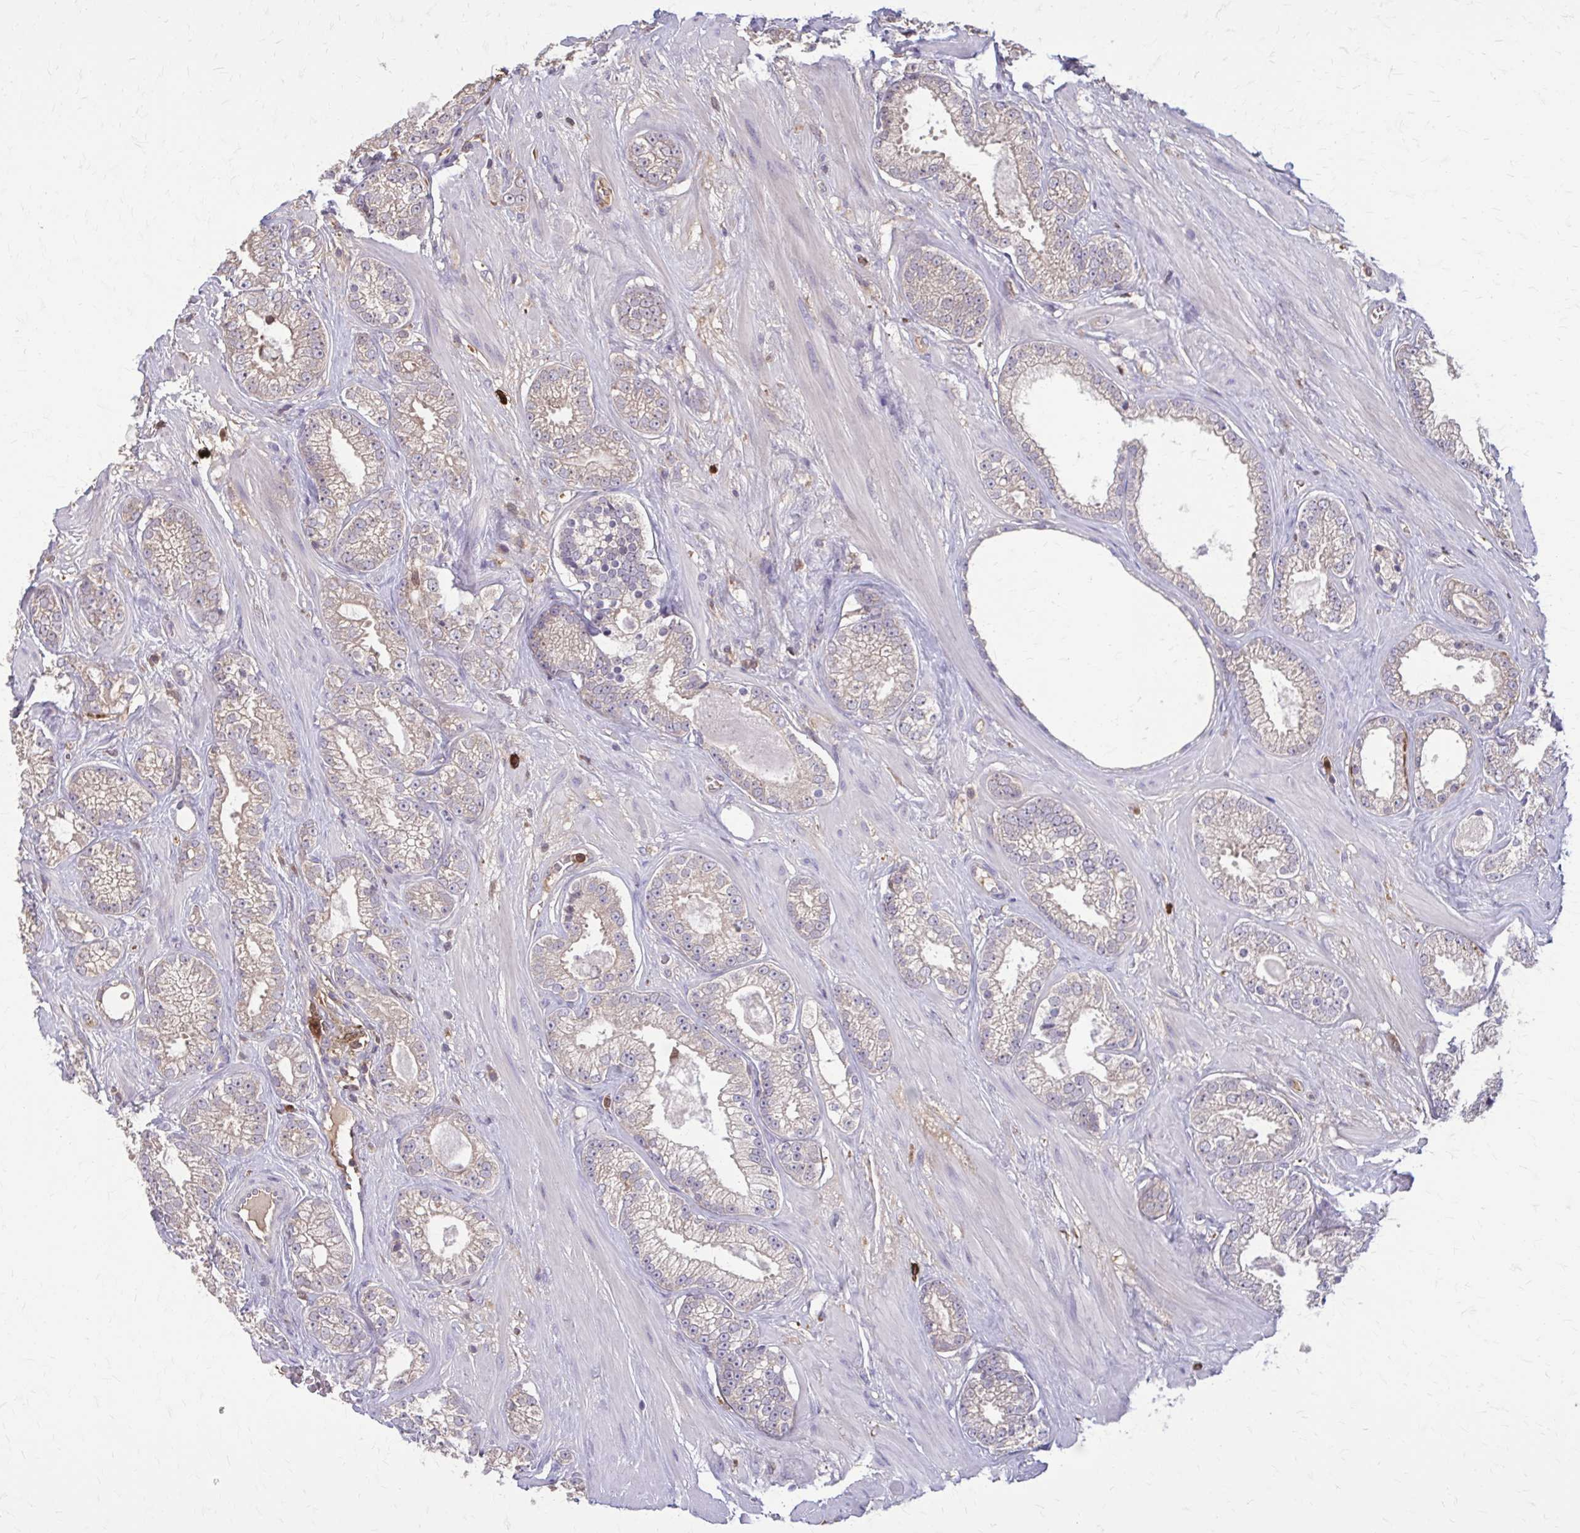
{"staining": {"intensity": "weak", "quantity": "<25%", "location": "cytoplasmic/membranous"}, "tissue": "prostate cancer", "cell_type": "Tumor cells", "image_type": "cancer", "snomed": [{"axis": "morphology", "description": "Adenocarcinoma, High grade"}, {"axis": "topography", "description": "Prostate"}], "caption": "Prostate high-grade adenocarcinoma was stained to show a protein in brown. There is no significant positivity in tumor cells.", "gene": "NRBF2", "patient": {"sex": "male", "age": 66}}